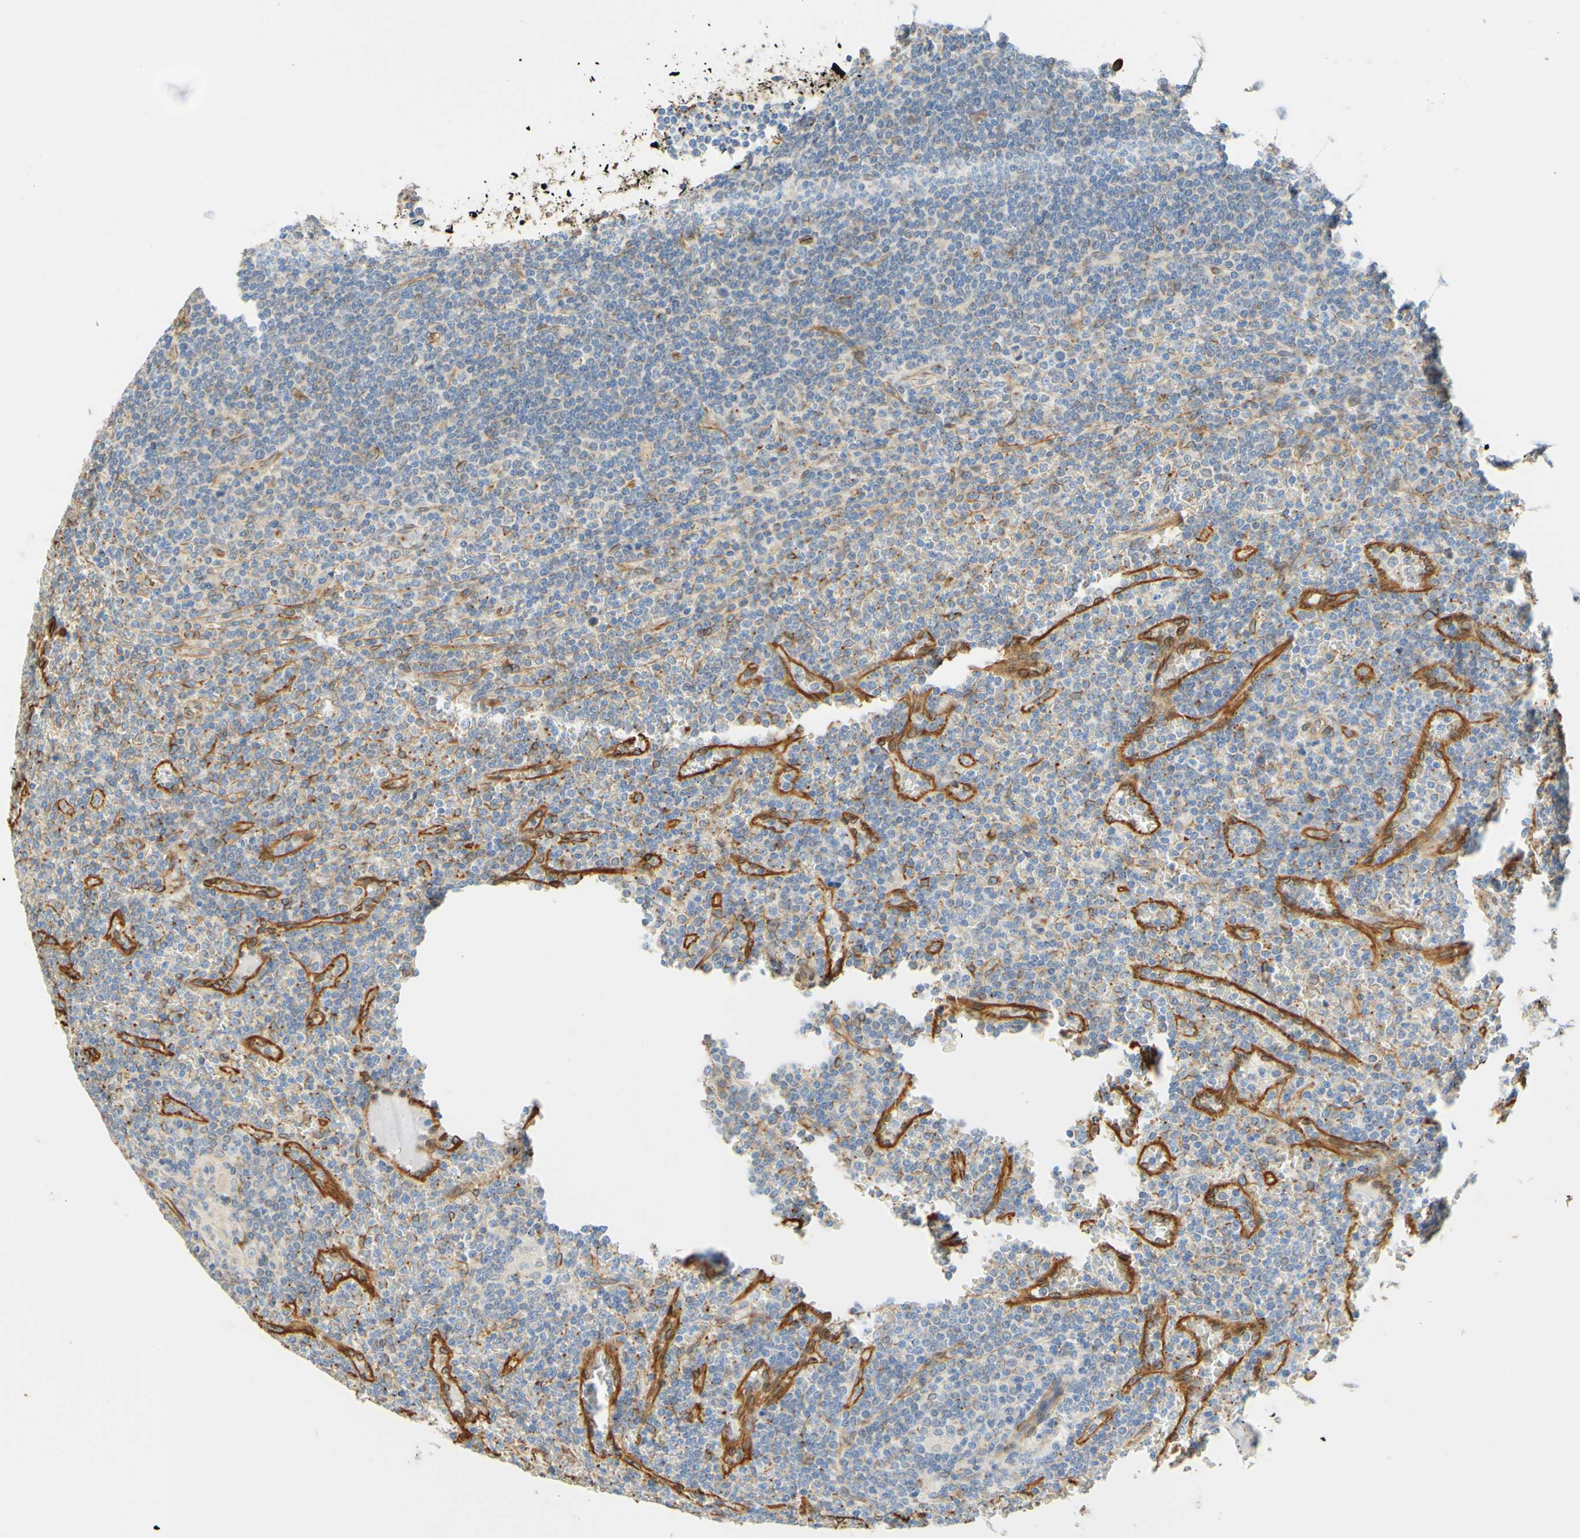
{"staining": {"intensity": "negative", "quantity": "none", "location": "none"}, "tissue": "lymphoma", "cell_type": "Tumor cells", "image_type": "cancer", "snomed": [{"axis": "morphology", "description": "Malignant lymphoma, non-Hodgkin's type, Low grade"}, {"axis": "topography", "description": "Spleen"}], "caption": "DAB immunohistochemical staining of human malignant lymphoma, non-Hodgkin's type (low-grade) demonstrates no significant staining in tumor cells. Nuclei are stained in blue.", "gene": "ENDOD1", "patient": {"sex": "female", "age": 19}}